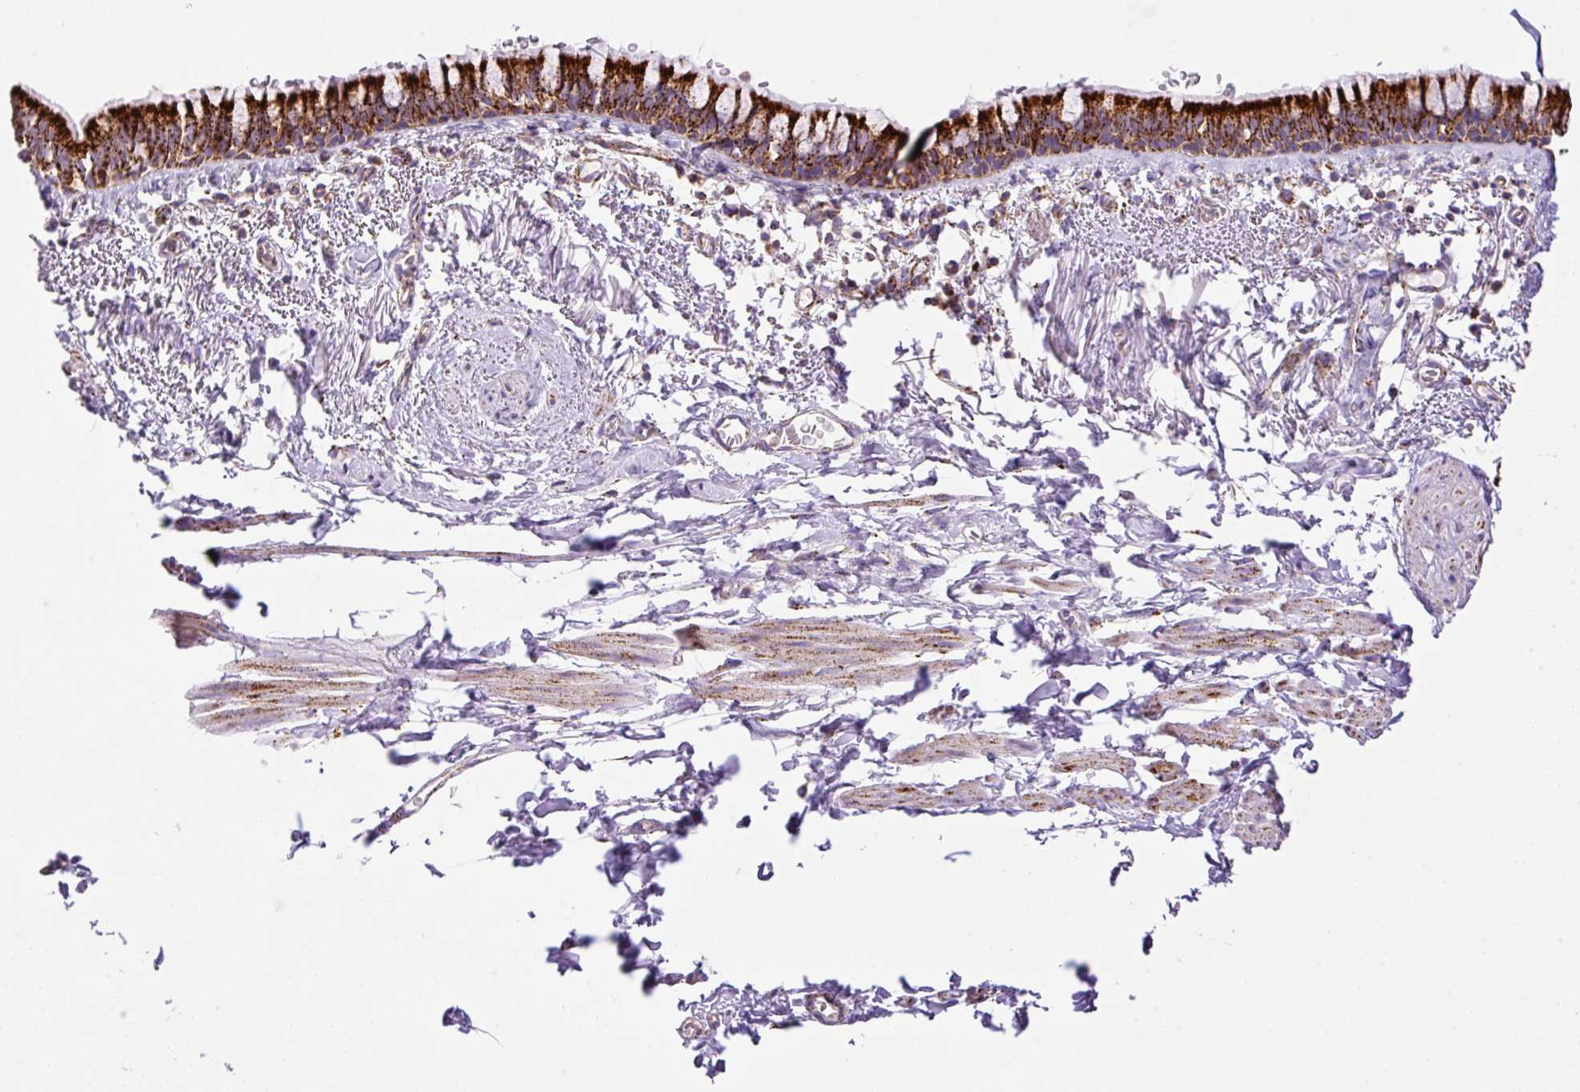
{"staining": {"intensity": "strong", "quantity": ">75%", "location": "cytoplasmic/membranous"}, "tissue": "bronchus", "cell_type": "Respiratory epithelial cells", "image_type": "normal", "snomed": [{"axis": "morphology", "description": "Normal tissue, NOS"}, {"axis": "topography", "description": "Bronchus"}], "caption": "IHC photomicrograph of unremarkable human bronchus stained for a protein (brown), which displays high levels of strong cytoplasmic/membranous staining in approximately >75% of respiratory epithelial cells.", "gene": "NF1", "patient": {"sex": "male", "age": 67}}